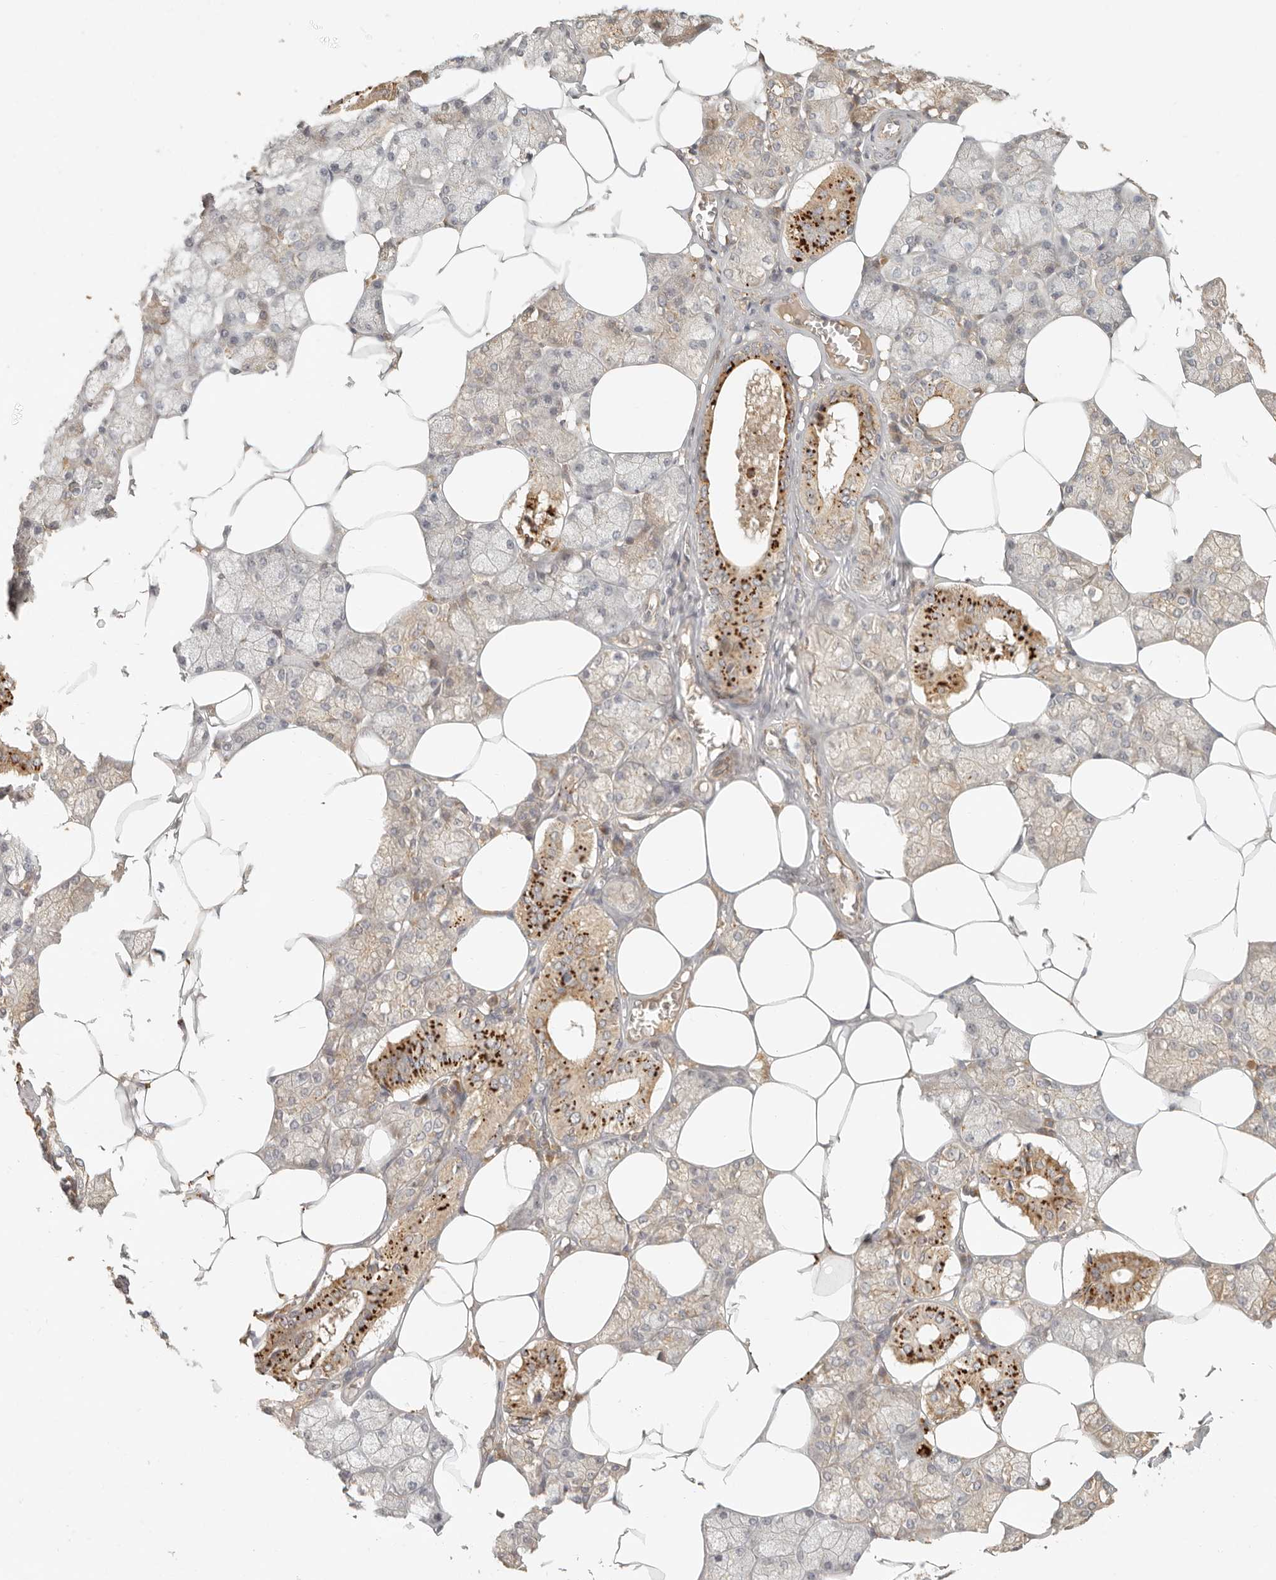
{"staining": {"intensity": "strong", "quantity": "<25%", "location": "cytoplasmic/membranous"}, "tissue": "salivary gland", "cell_type": "Glandular cells", "image_type": "normal", "snomed": [{"axis": "morphology", "description": "Normal tissue, NOS"}, {"axis": "topography", "description": "Salivary gland"}], "caption": "Strong cytoplasmic/membranous positivity for a protein is seen in about <25% of glandular cells of normal salivary gland using IHC.", "gene": "ANKRD61", "patient": {"sex": "male", "age": 62}}